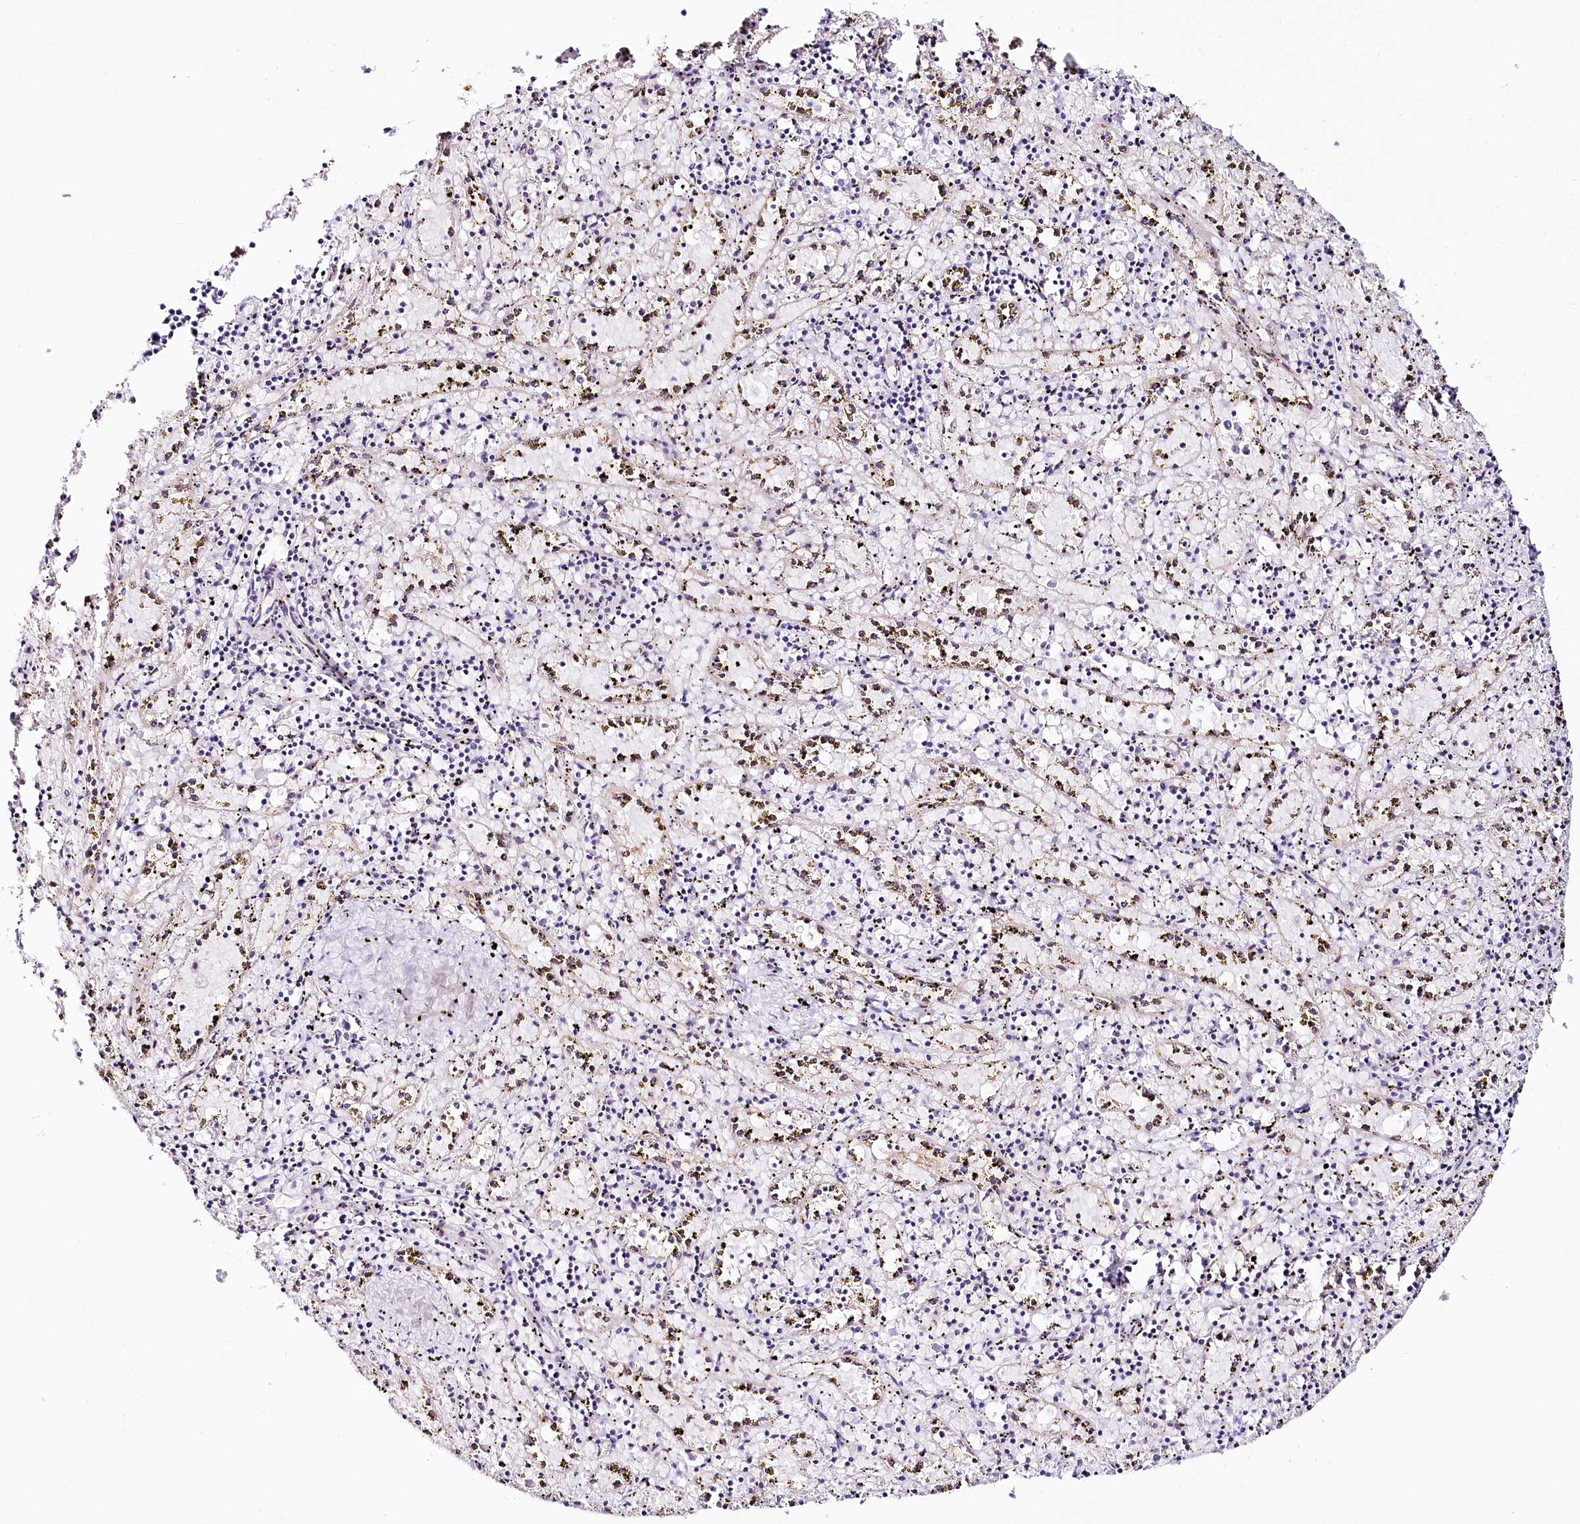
{"staining": {"intensity": "negative", "quantity": "none", "location": "none"}, "tissue": "spleen", "cell_type": "Cells in red pulp", "image_type": "normal", "snomed": [{"axis": "morphology", "description": "Normal tissue, NOS"}, {"axis": "topography", "description": "Spleen"}], "caption": "This image is of unremarkable spleen stained with IHC to label a protein in brown with the nuclei are counter-stained blue. There is no positivity in cells in red pulp. The staining is performed using DAB brown chromogen with nuclei counter-stained in using hematoxylin.", "gene": "PPP2R5B", "patient": {"sex": "male", "age": 11}}